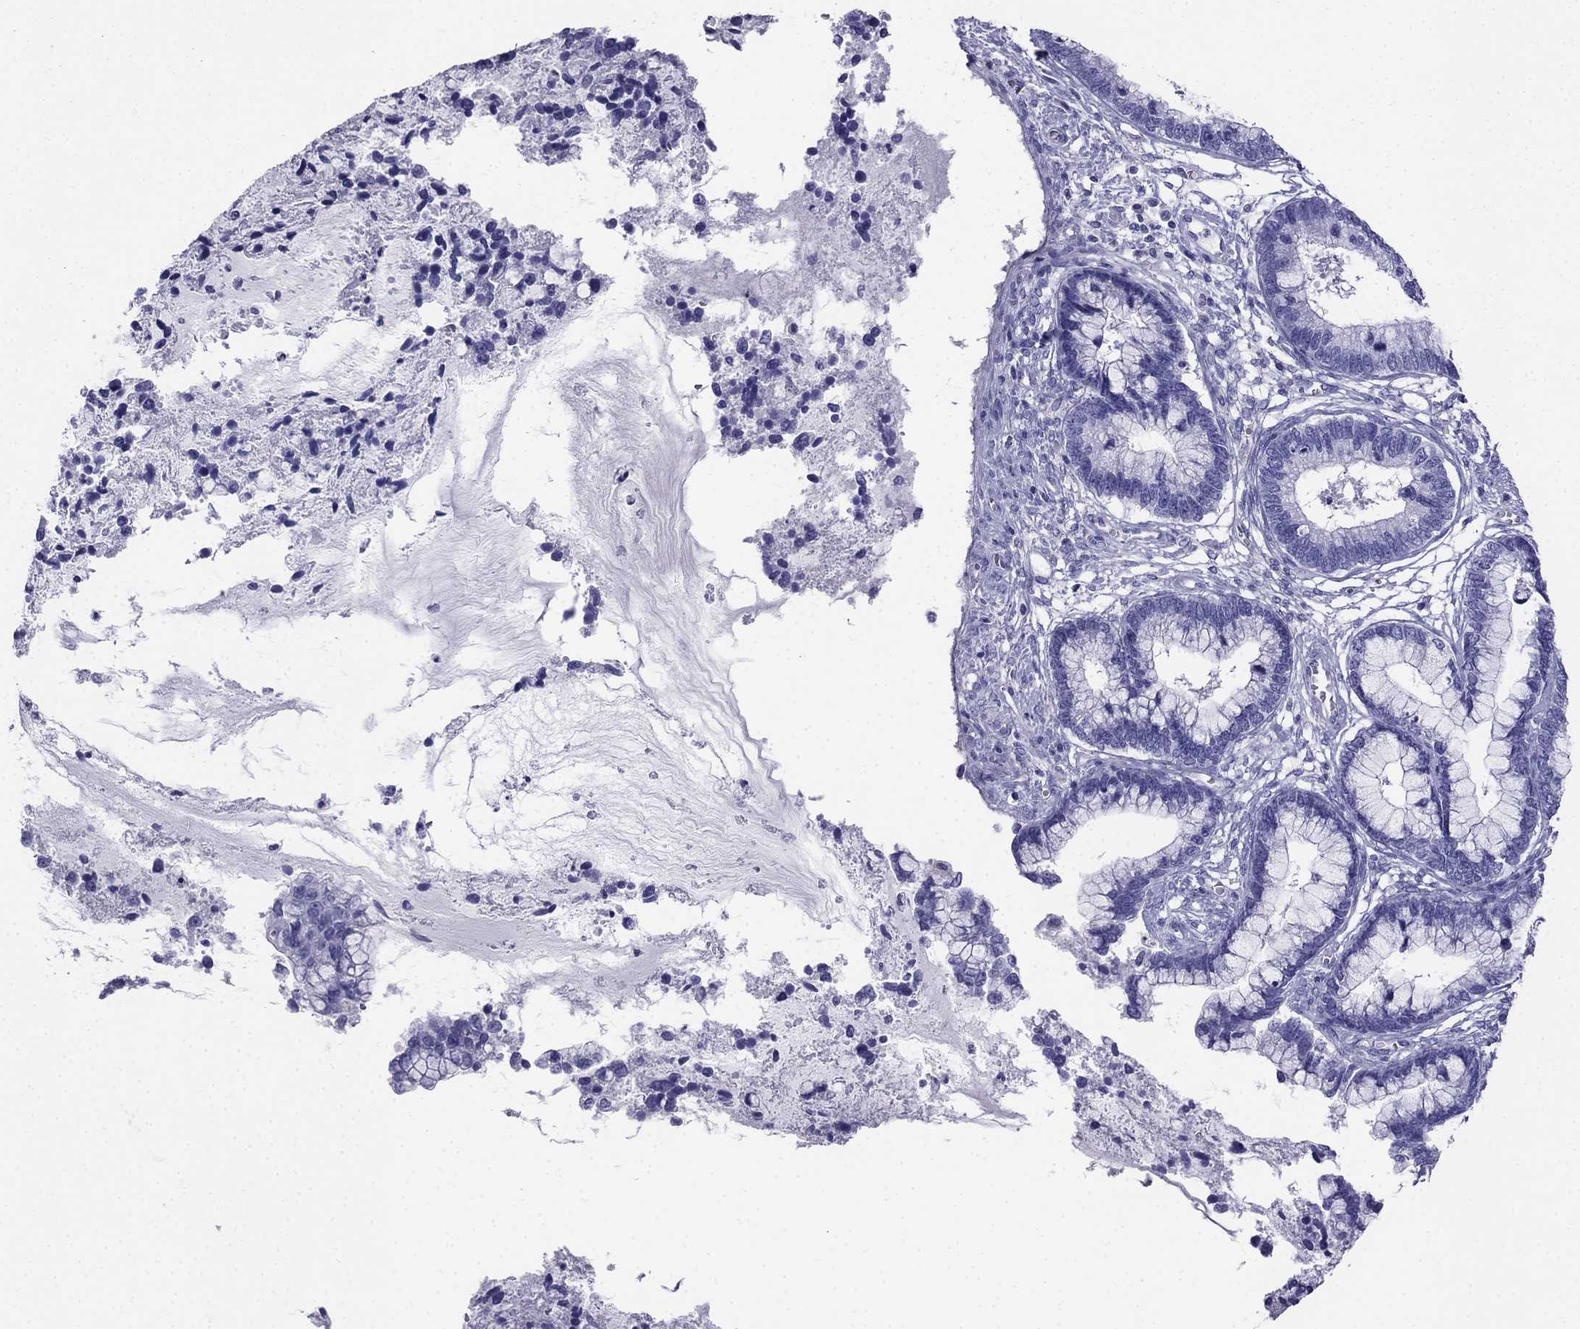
{"staining": {"intensity": "negative", "quantity": "none", "location": "none"}, "tissue": "cervical cancer", "cell_type": "Tumor cells", "image_type": "cancer", "snomed": [{"axis": "morphology", "description": "Adenocarcinoma, NOS"}, {"axis": "topography", "description": "Cervix"}], "caption": "Protein analysis of cervical adenocarcinoma demonstrates no significant staining in tumor cells.", "gene": "ALOXE3", "patient": {"sex": "female", "age": 44}}